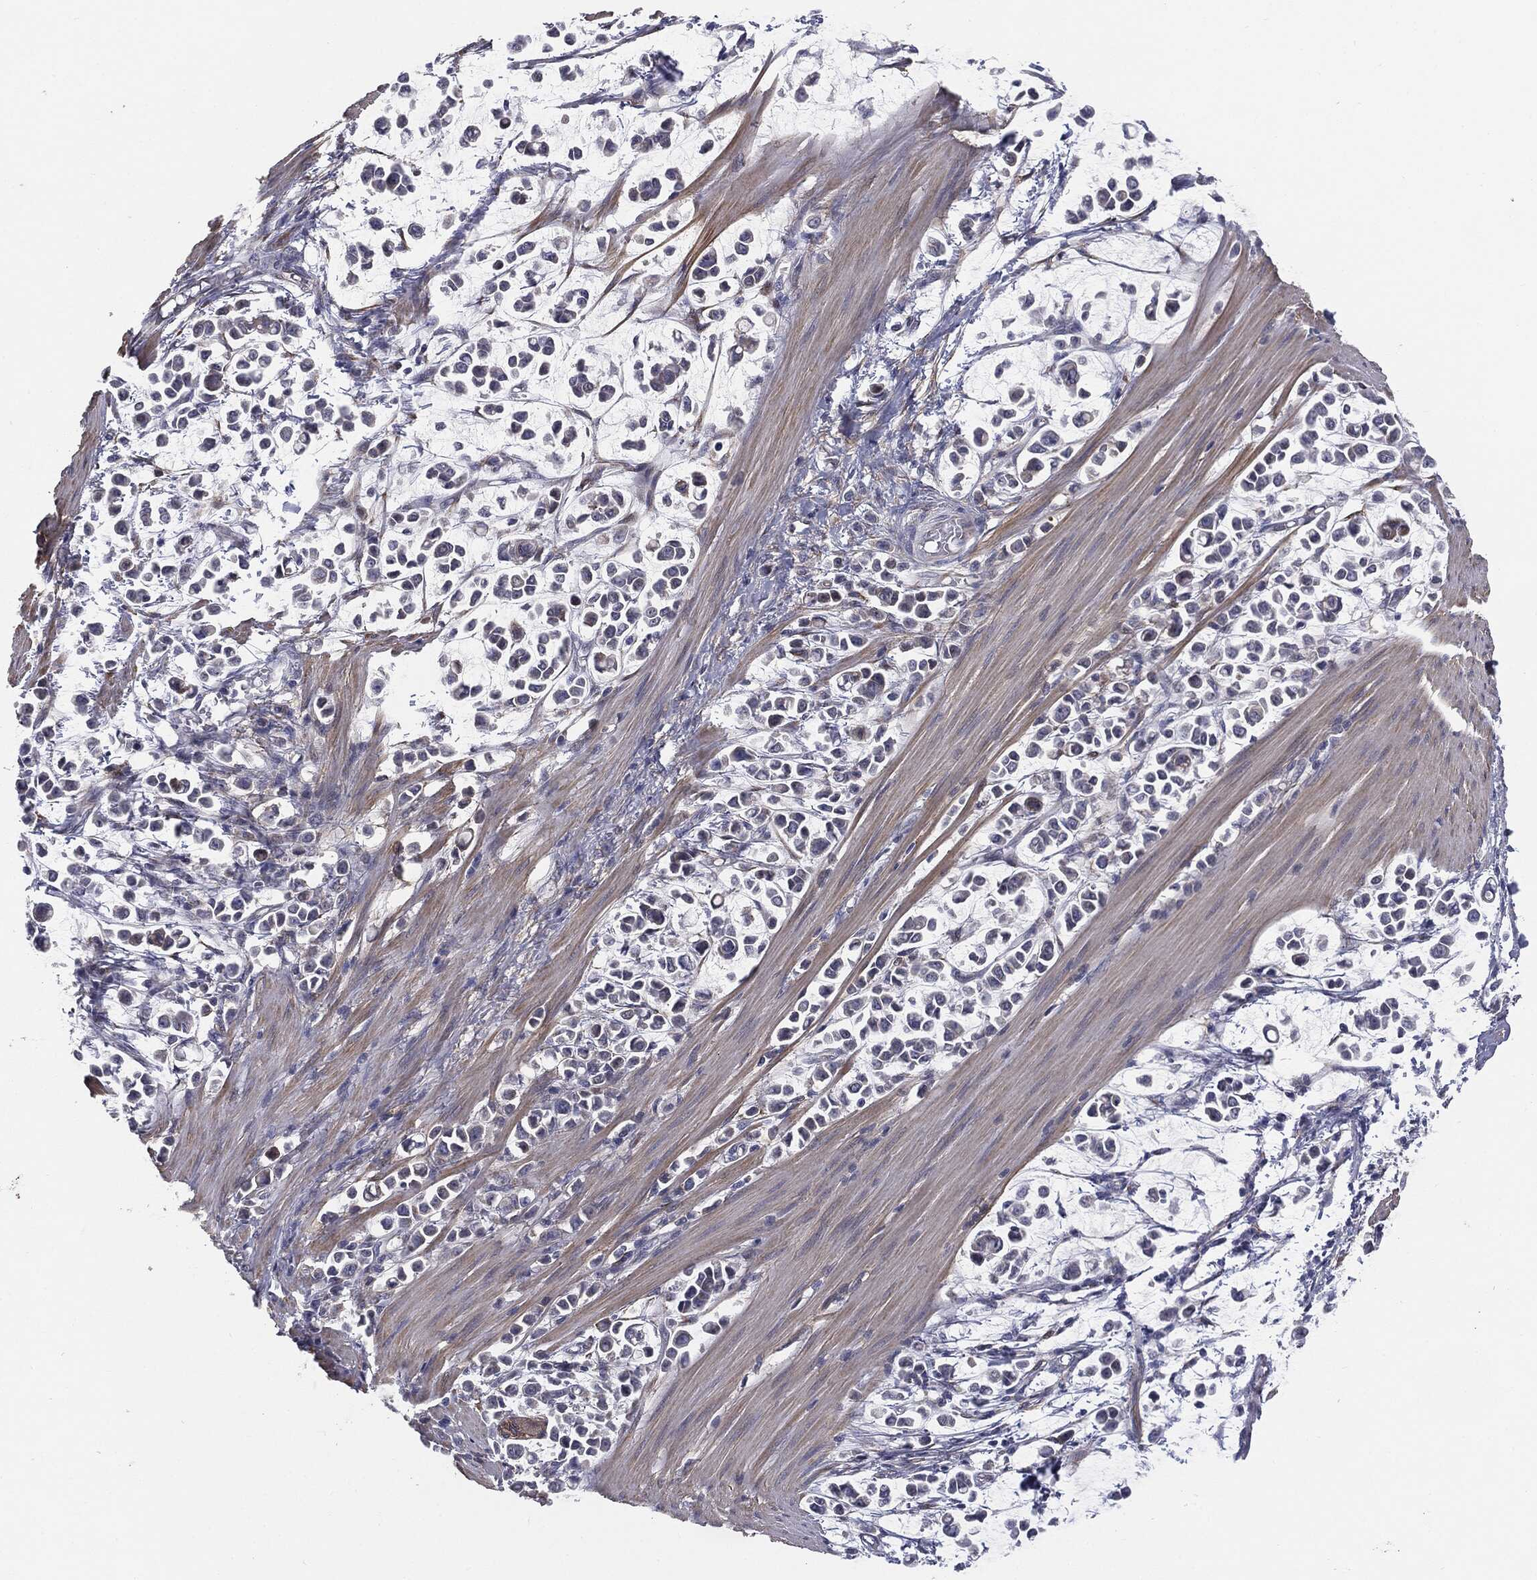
{"staining": {"intensity": "negative", "quantity": "none", "location": "none"}, "tissue": "stomach cancer", "cell_type": "Tumor cells", "image_type": "cancer", "snomed": [{"axis": "morphology", "description": "Adenocarcinoma, NOS"}, {"axis": "topography", "description": "Stomach"}], "caption": "High magnification brightfield microscopy of adenocarcinoma (stomach) stained with DAB (brown) and counterstained with hematoxylin (blue): tumor cells show no significant expression.", "gene": "KRT5", "patient": {"sex": "male", "age": 82}}